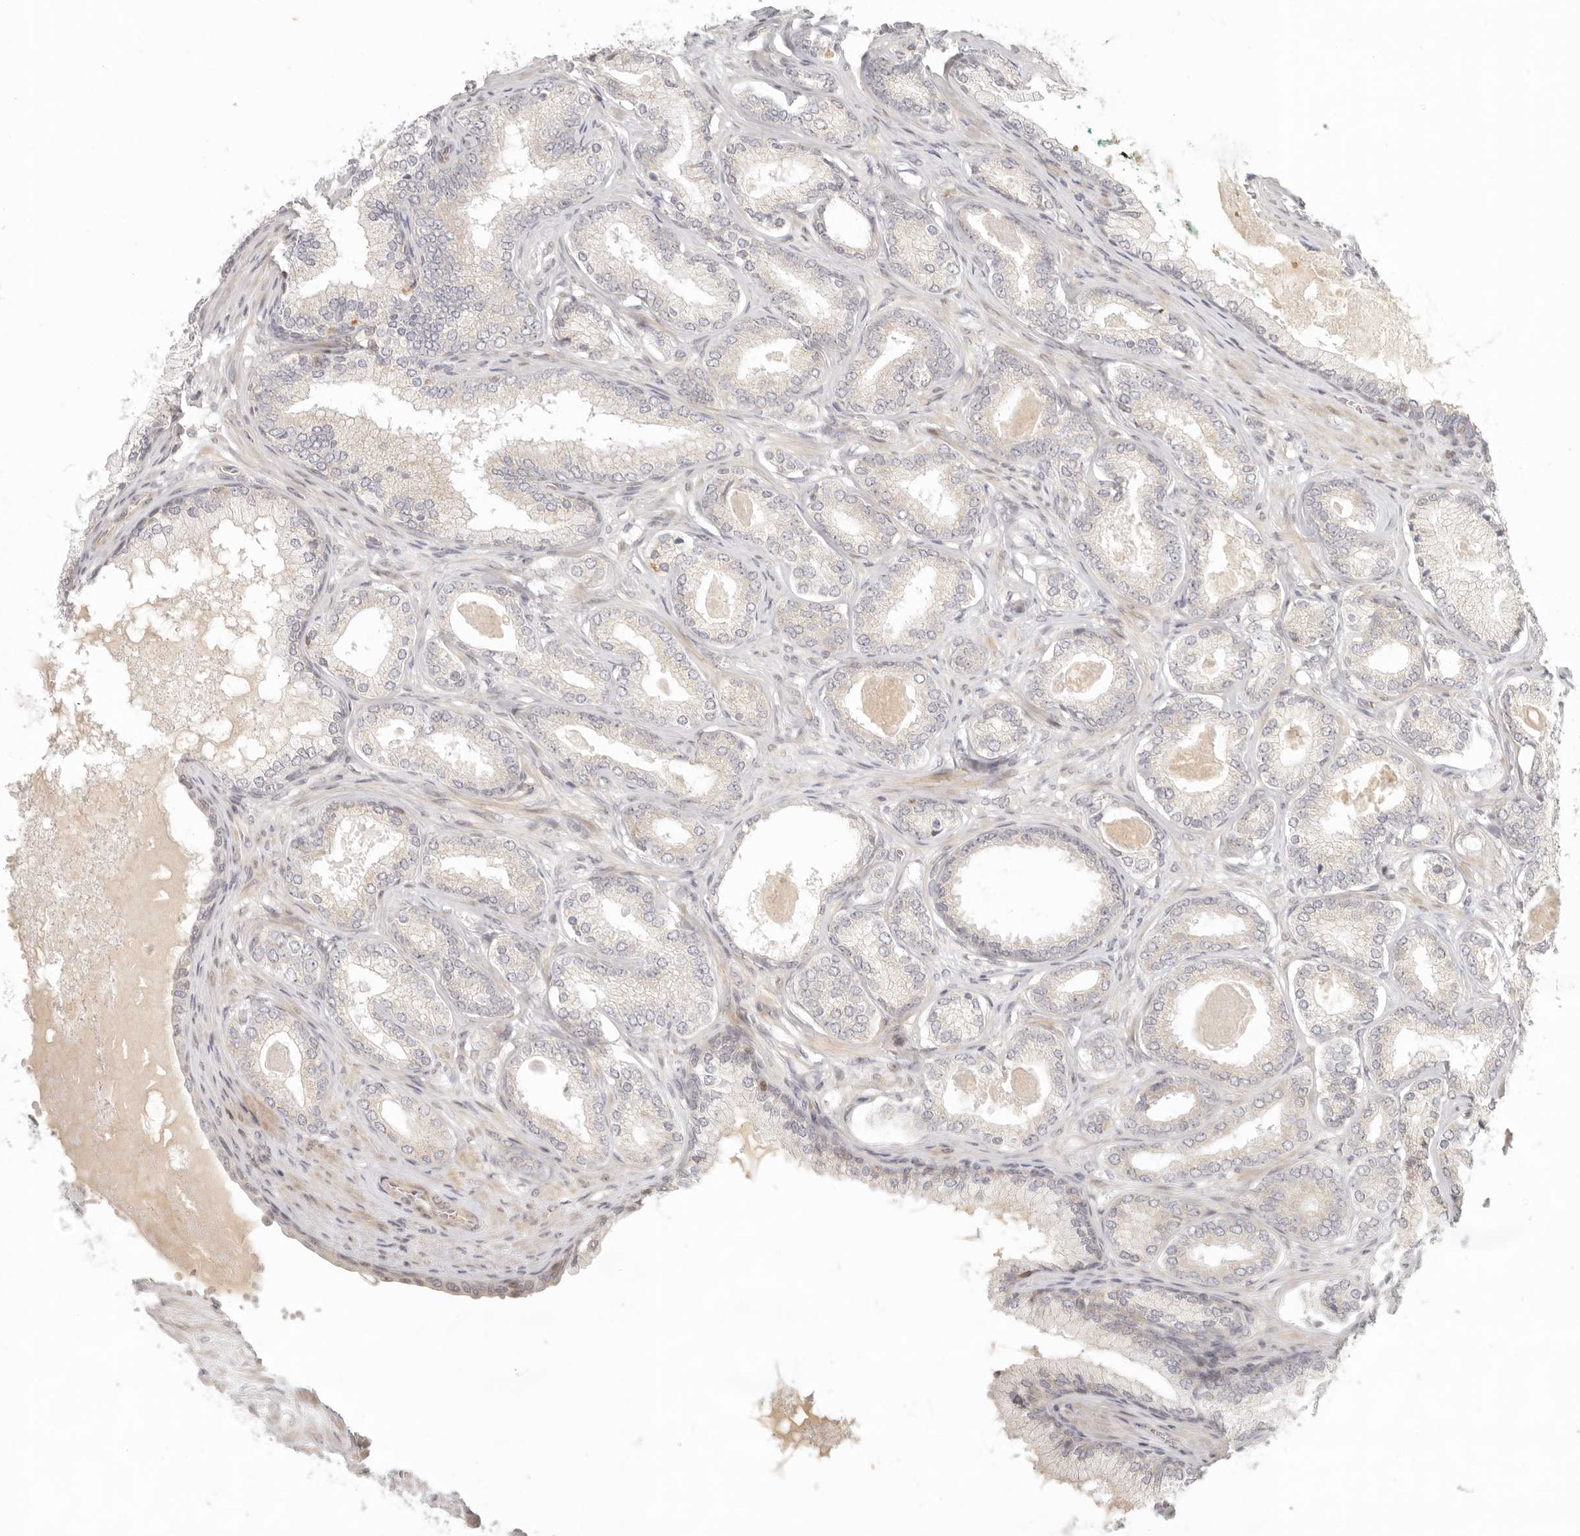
{"staining": {"intensity": "negative", "quantity": "none", "location": "none"}, "tissue": "prostate cancer", "cell_type": "Tumor cells", "image_type": "cancer", "snomed": [{"axis": "morphology", "description": "Adenocarcinoma, Low grade"}, {"axis": "topography", "description": "Prostate"}], "caption": "Immunohistochemistry (IHC) of human prostate cancer reveals no expression in tumor cells. (Immunohistochemistry (IHC), brightfield microscopy, high magnification).", "gene": "AHDC1", "patient": {"sex": "male", "age": 70}}